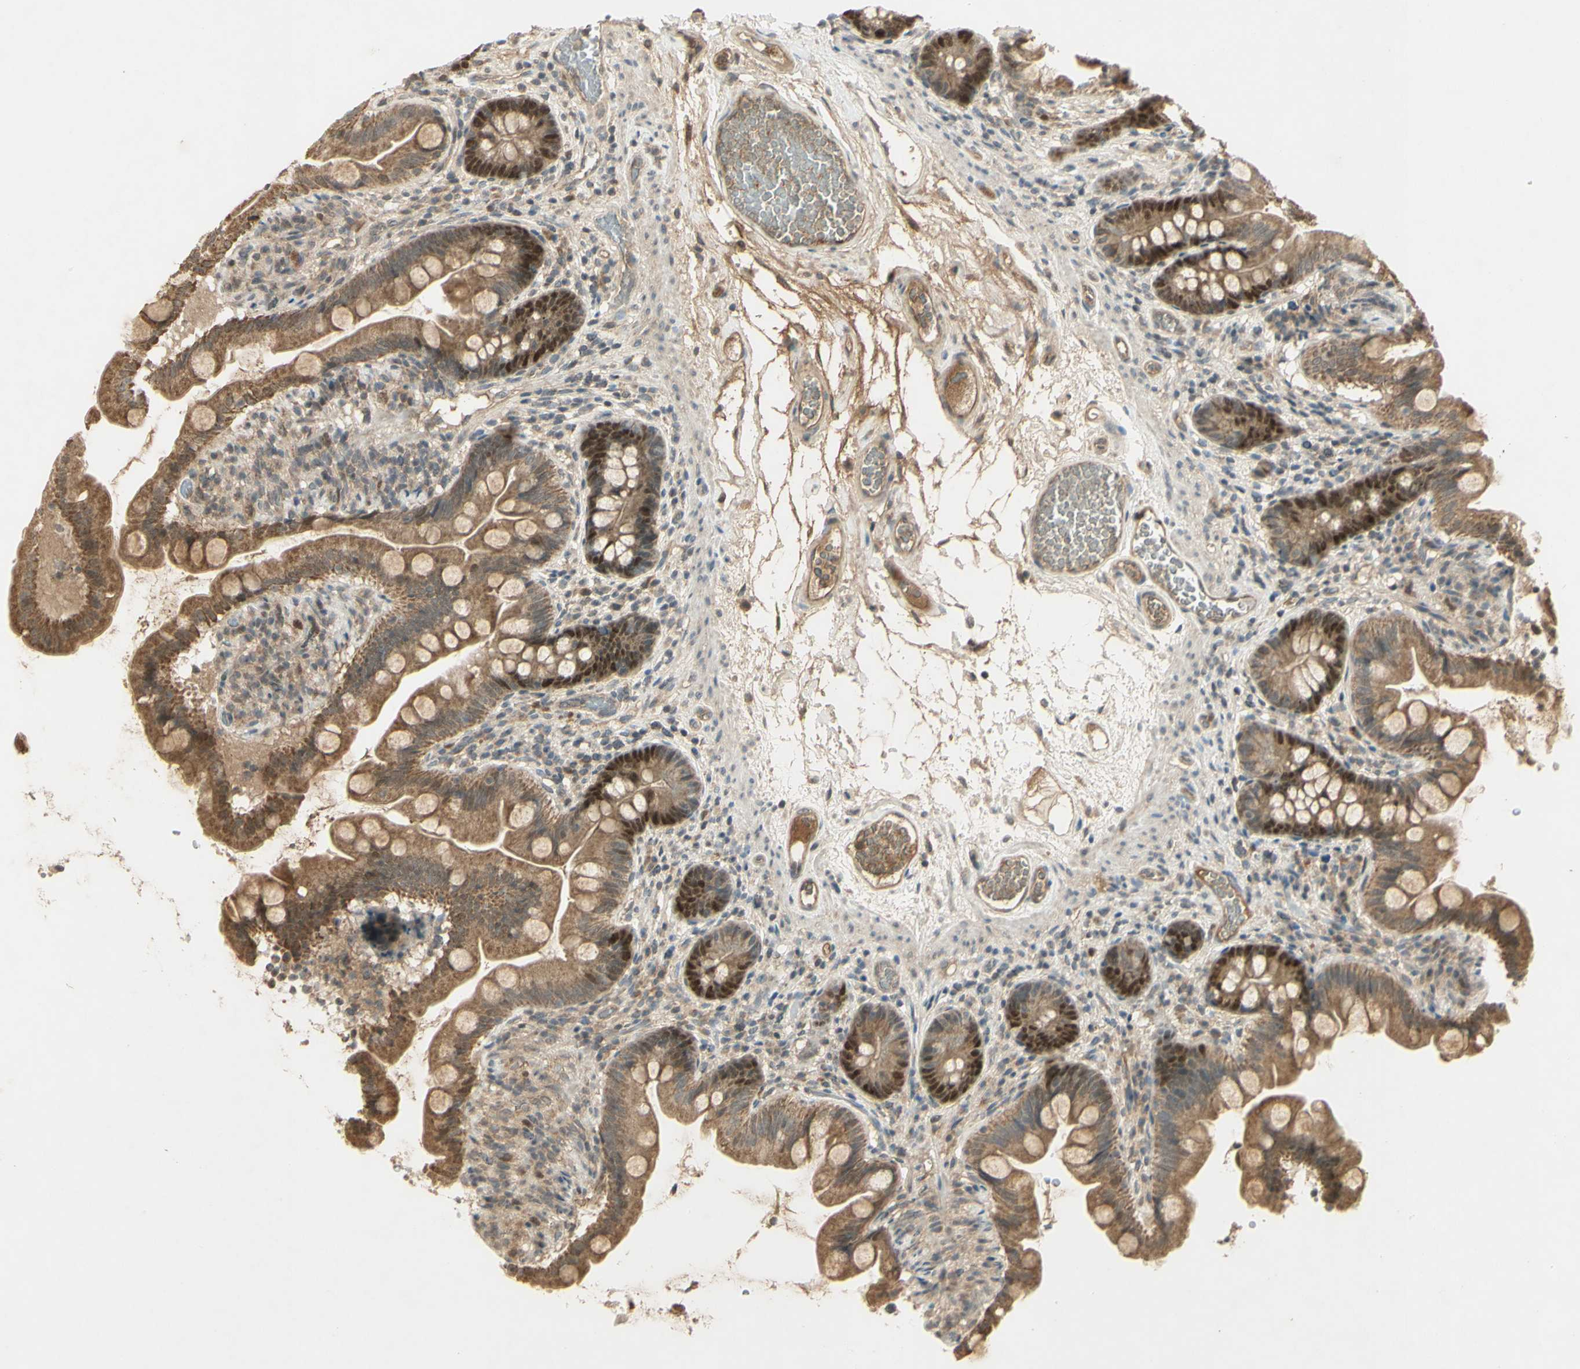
{"staining": {"intensity": "moderate", "quantity": ">75%", "location": "cytoplasmic/membranous,nuclear"}, "tissue": "small intestine", "cell_type": "Glandular cells", "image_type": "normal", "snomed": [{"axis": "morphology", "description": "Normal tissue, NOS"}, {"axis": "topography", "description": "Small intestine"}], "caption": "IHC micrograph of benign small intestine: small intestine stained using immunohistochemistry exhibits medium levels of moderate protein expression localized specifically in the cytoplasmic/membranous,nuclear of glandular cells, appearing as a cytoplasmic/membranous,nuclear brown color.", "gene": "RAD18", "patient": {"sex": "female", "age": 56}}